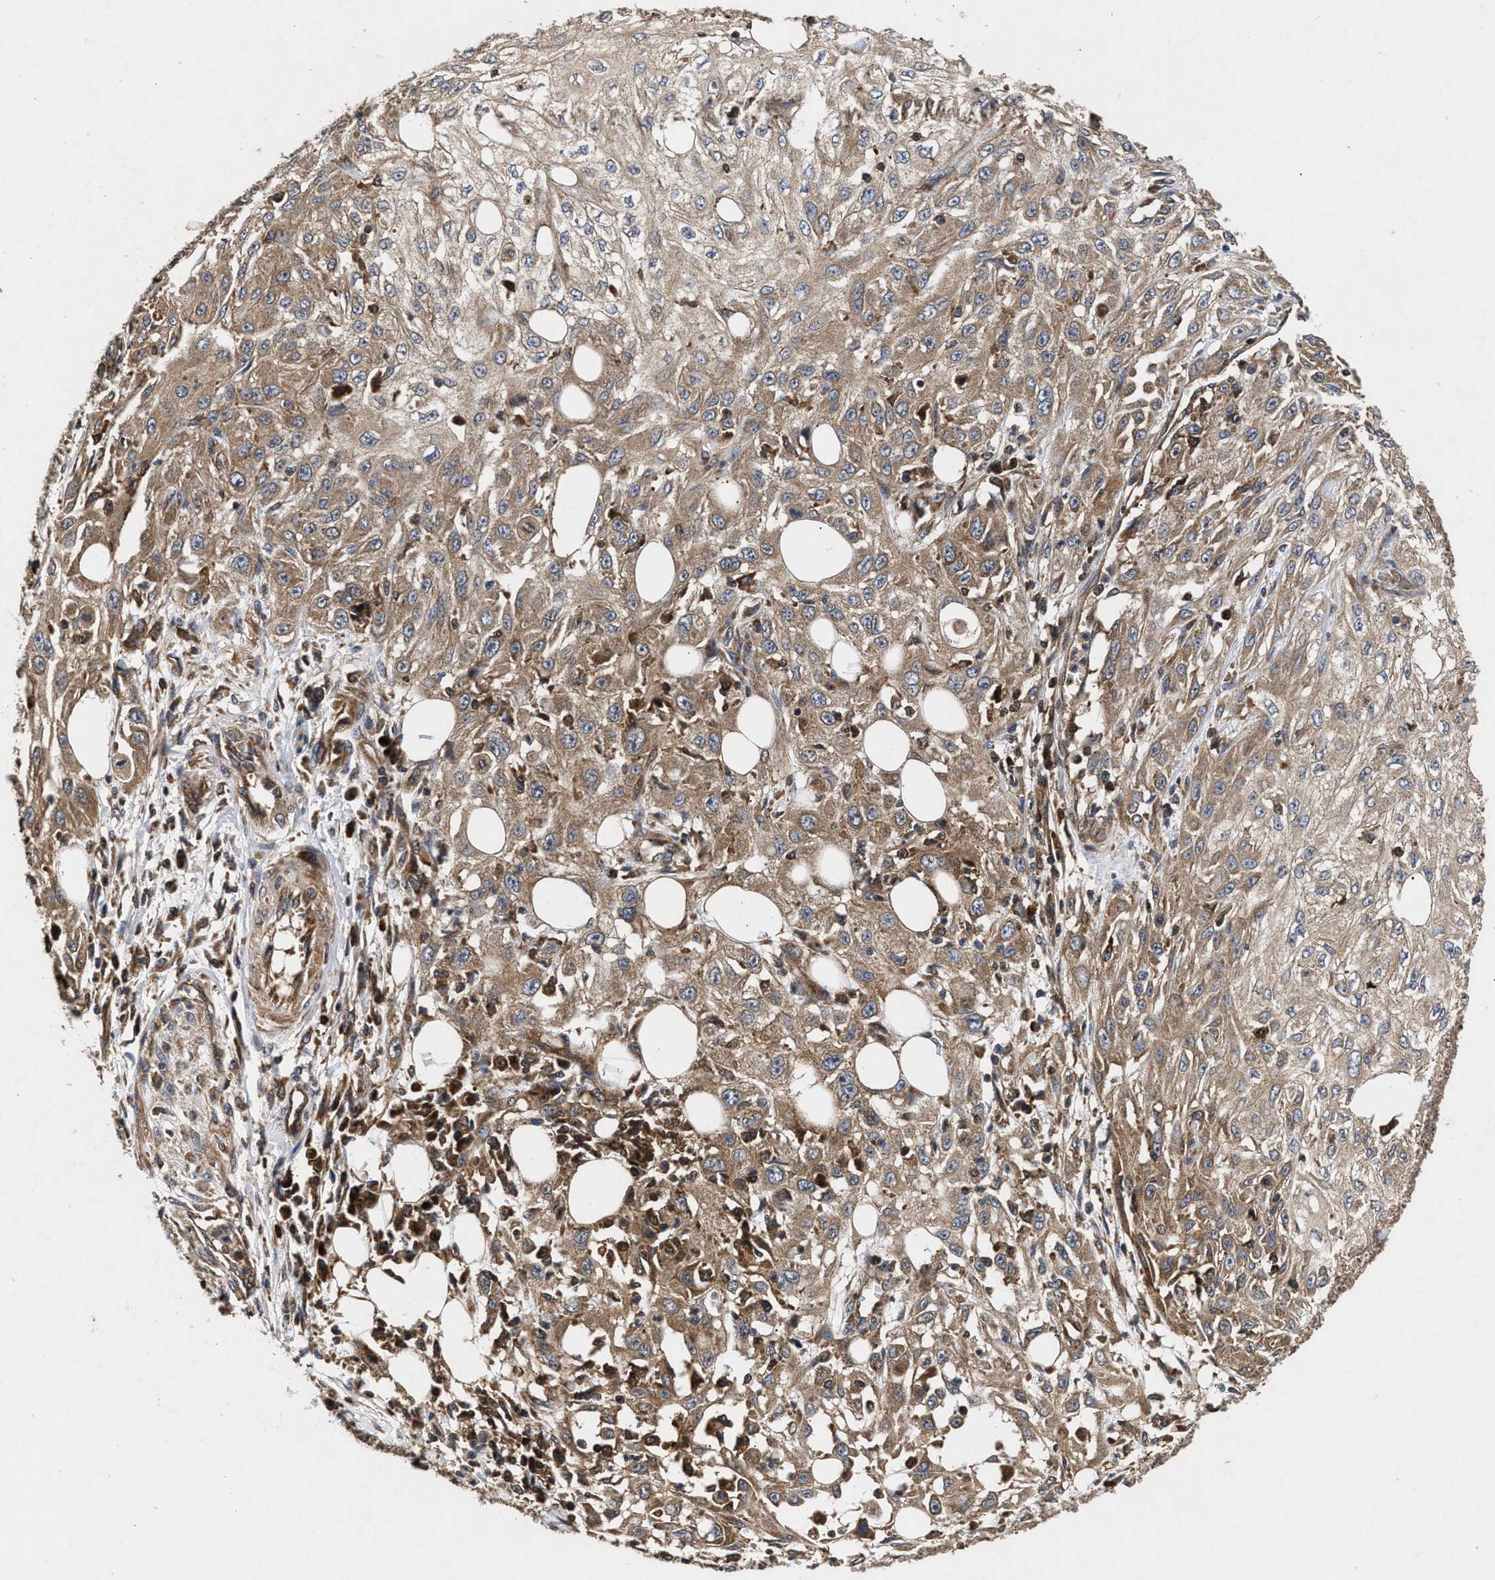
{"staining": {"intensity": "weak", "quantity": ">75%", "location": "cytoplasmic/membranous"}, "tissue": "skin cancer", "cell_type": "Tumor cells", "image_type": "cancer", "snomed": [{"axis": "morphology", "description": "Squamous cell carcinoma, NOS"}, {"axis": "topography", "description": "Skin"}], "caption": "Immunohistochemistry (IHC) staining of squamous cell carcinoma (skin), which displays low levels of weak cytoplasmic/membranous positivity in about >75% of tumor cells indicating weak cytoplasmic/membranous protein positivity. The staining was performed using DAB (3,3'-diaminobenzidine) (brown) for protein detection and nuclei were counterstained in hematoxylin (blue).", "gene": "NFKB2", "patient": {"sex": "male", "age": 75}}